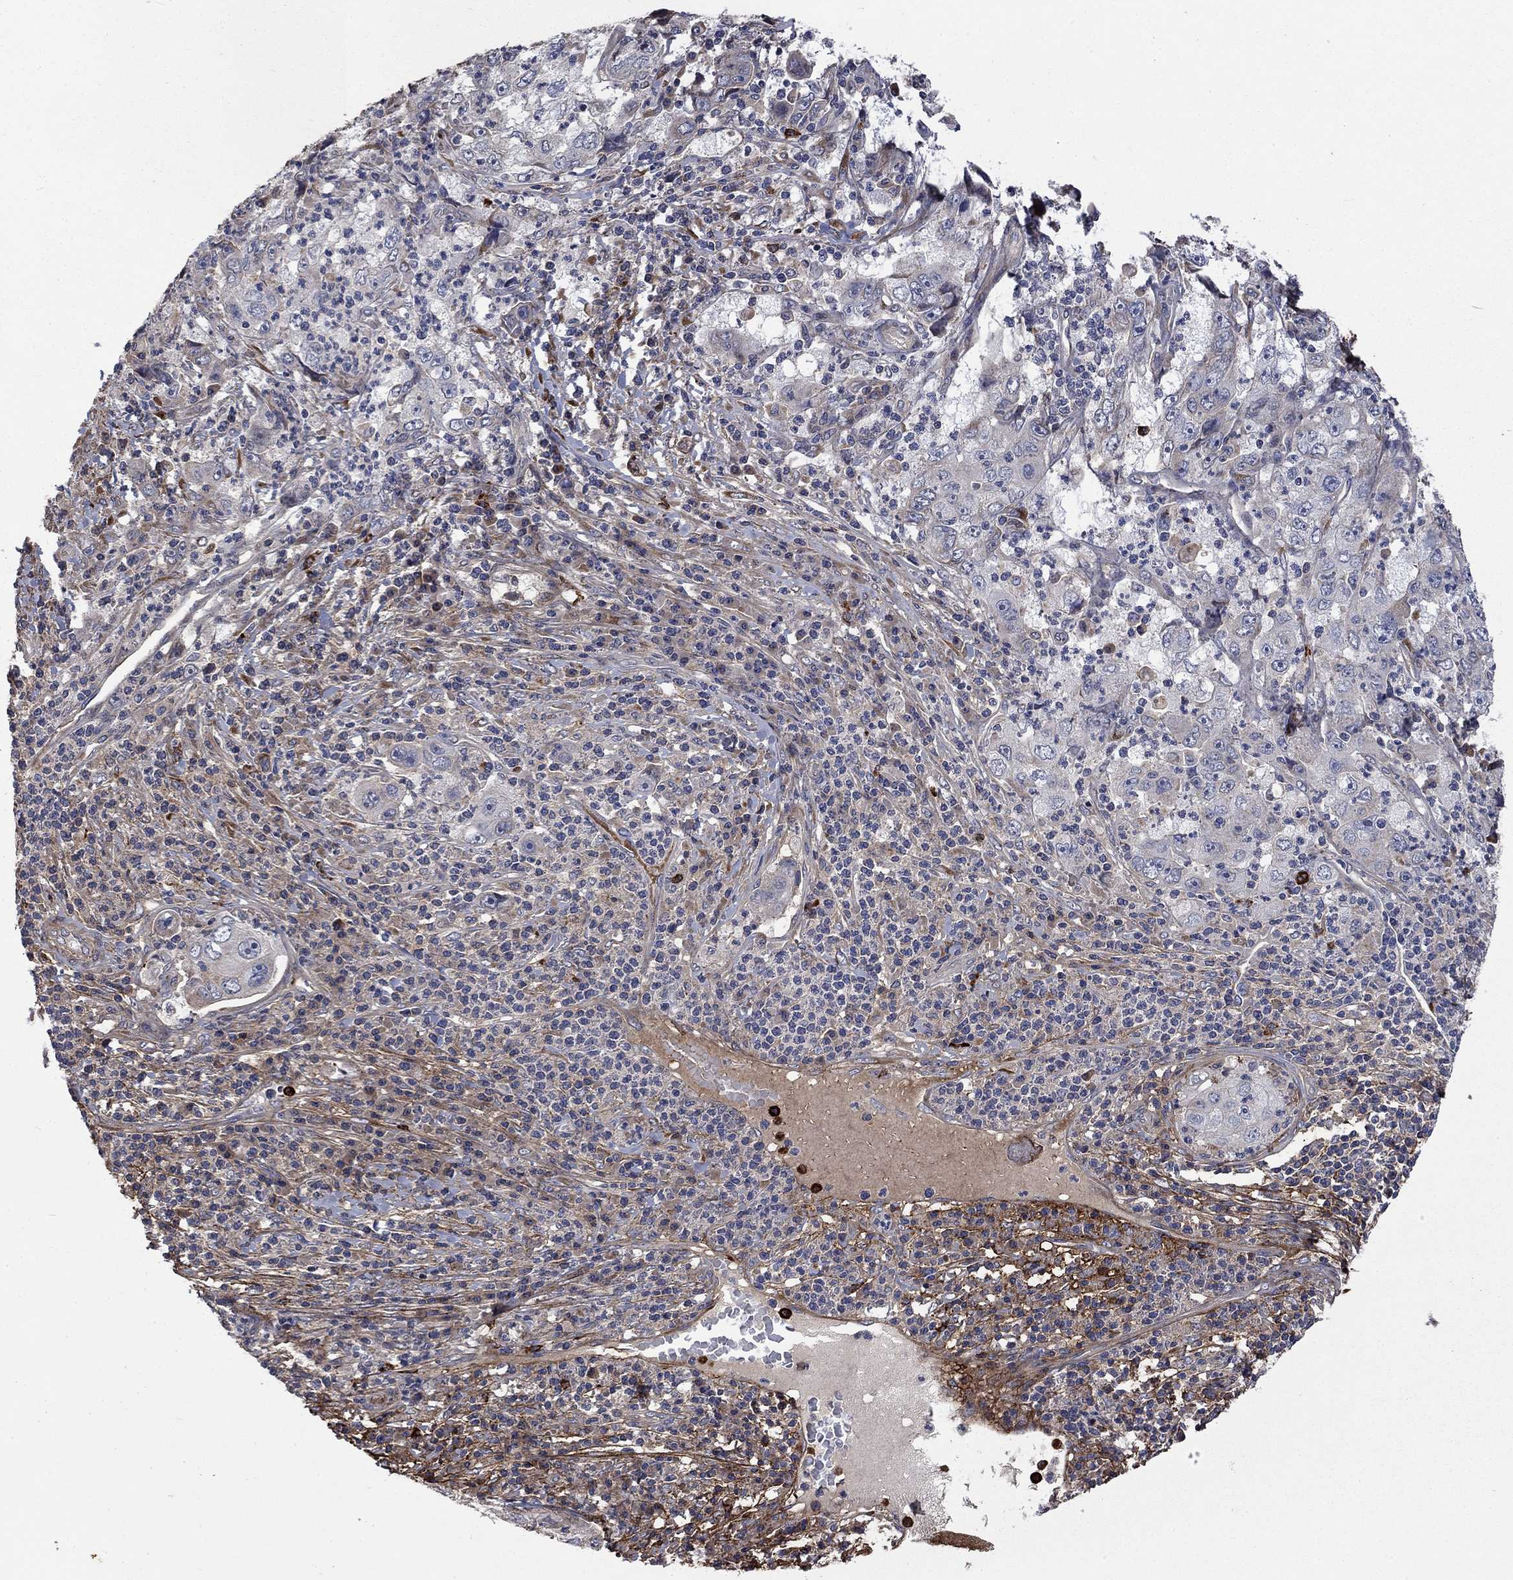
{"staining": {"intensity": "negative", "quantity": "none", "location": "none"}, "tissue": "cervical cancer", "cell_type": "Tumor cells", "image_type": "cancer", "snomed": [{"axis": "morphology", "description": "Squamous cell carcinoma, NOS"}, {"axis": "topography", "description": "Cervix"}], "caption": "Cervical cancer (squamous cell carcinoma) was stained to show a protein in brown. There is no significant expression in tumor cells.", "gene": "VCAN", "patient": {"sex": "female", "age": 36}}